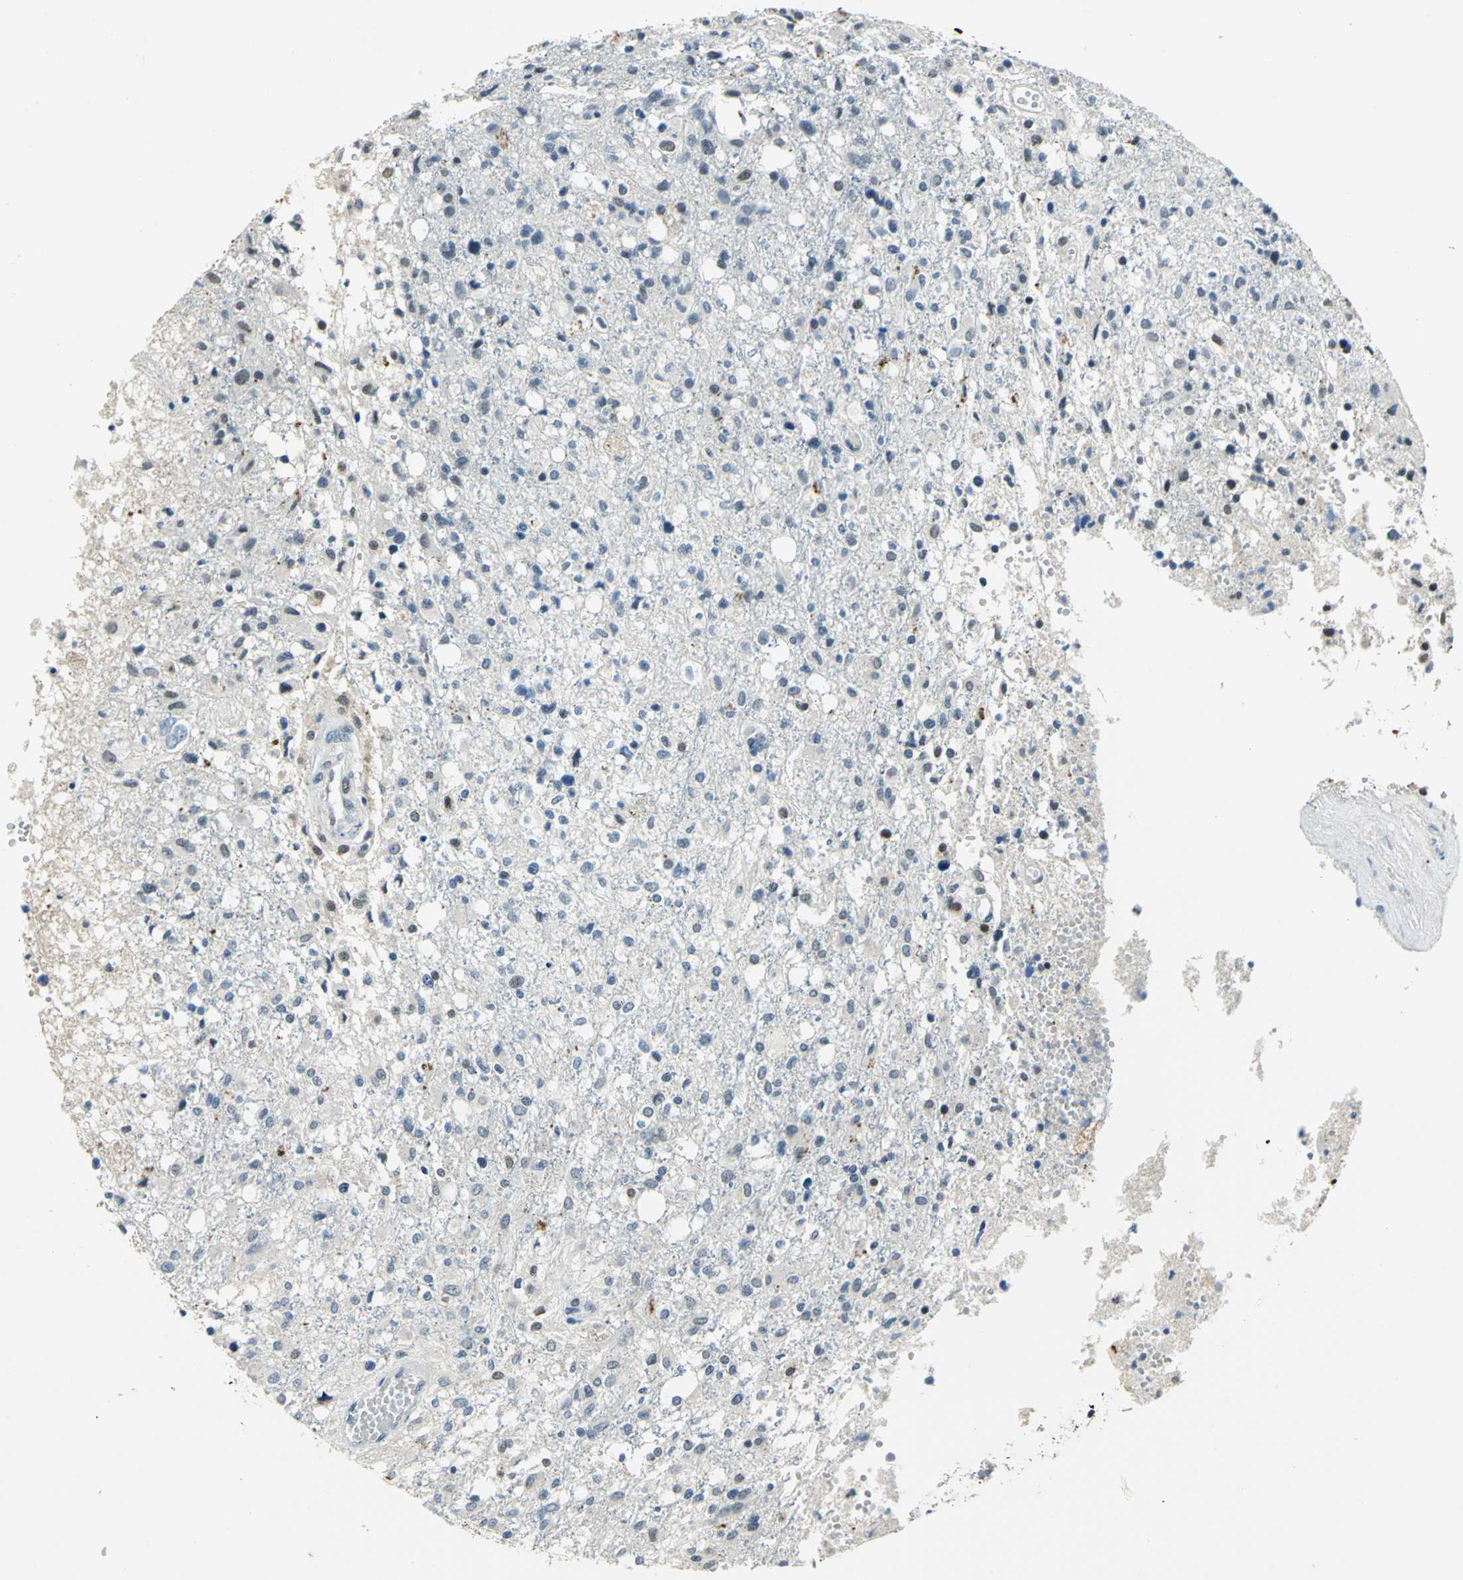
{"staining": {"intensity": "negative", "quantity": "none", "location": "none"}, "tissue": "glioma", "cell_type": "Tumor cells", "image_type": "cancer", "snomed": [{"axis": "morphology", "description": "Glioma, malignant, High grade"}, {"axis": "topography", "description": "Cerebral cortex"}], "caption": "A micrograph of human glioma is negative for staining in tumor cells.", "gene": "RAD17", "patient": {"sex": "male", "age": 76}}